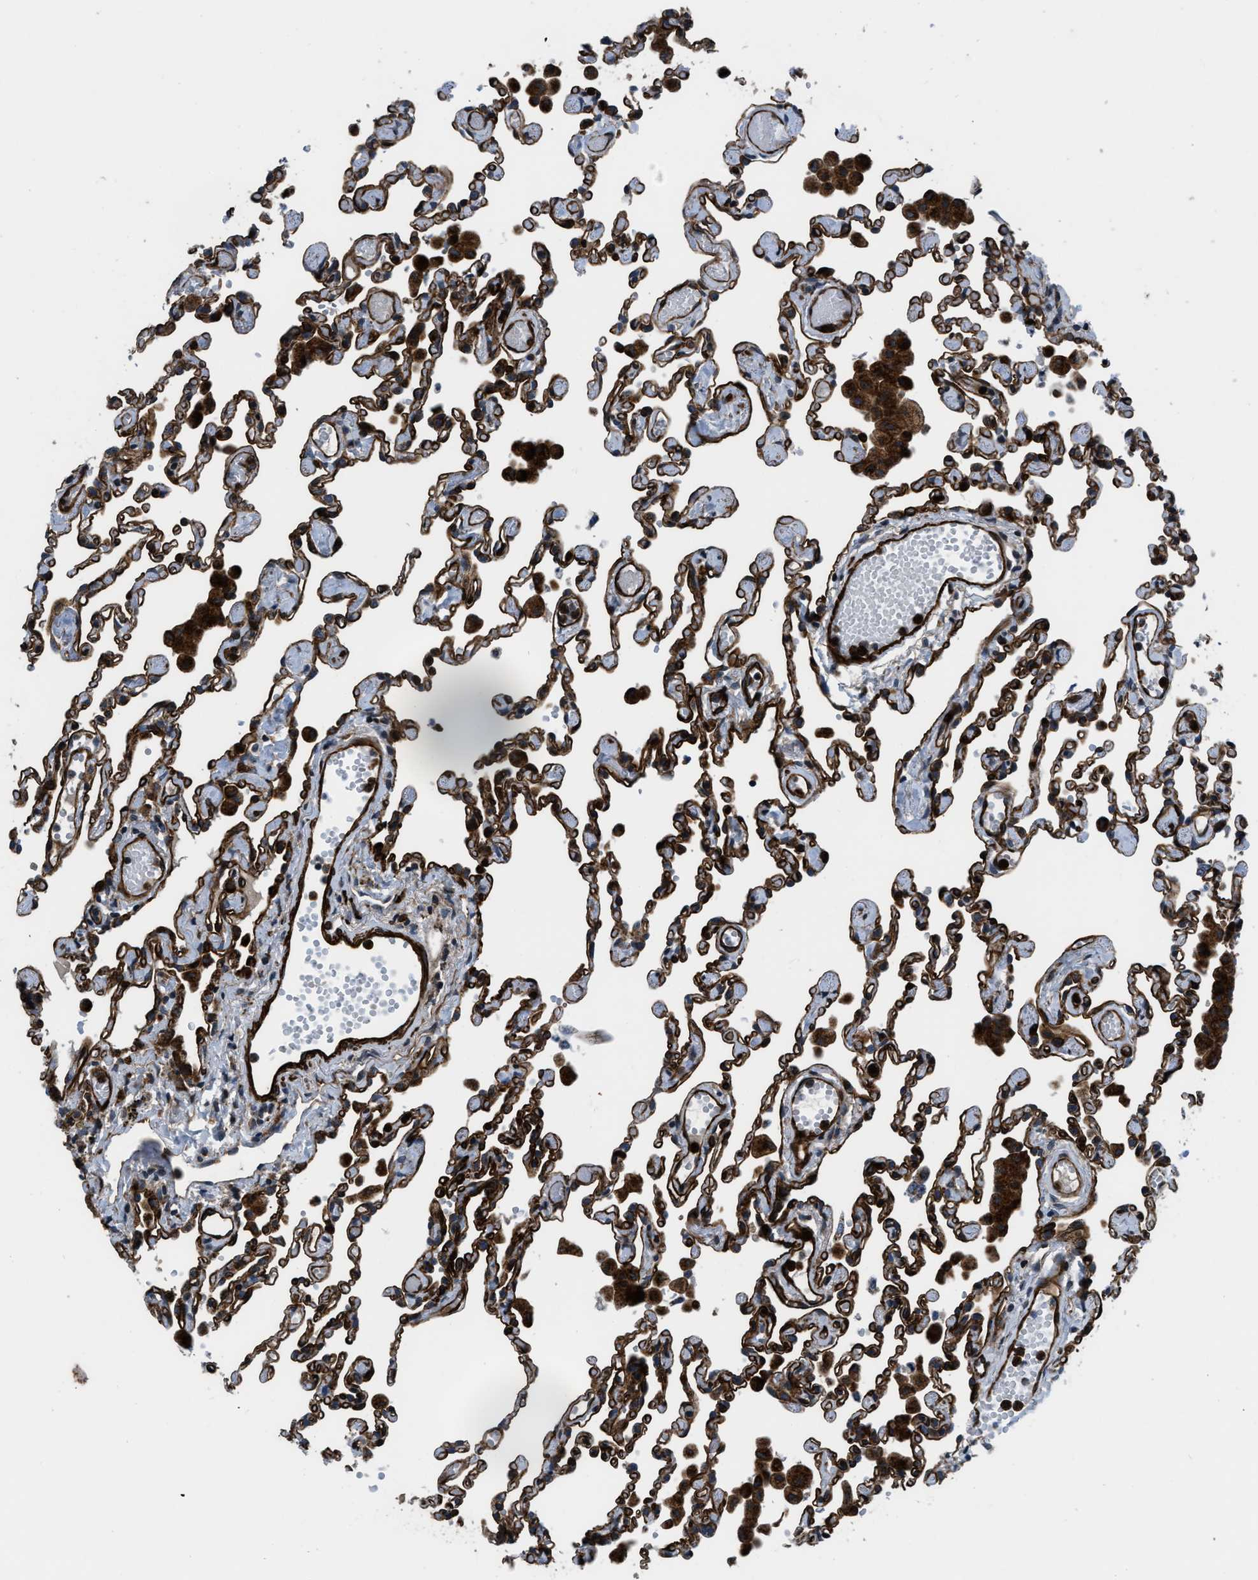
{"staining": {"intensity": "strong", "quantity": ">75%", "location": "cytoplasmic/membranous"}, "tissue": "lung", "cell_type": "Alveolar cells", "image_type": "normal", "snomed": [{"axis": "morphology", "description": "Normal tissue, NOS"}, {"axis": "topography", "description": "Bronchus"}, {"axis": "topography", "description": "Lung"}], "caption": "This micrograph demonstrates benign lung stained with IHC to label a protein in brown. The cytoplasmic/membranous of alveolar cells show strong positivity for the protein. Nuclei are counter-stained blue.", "gene": "GSDME", "patient": {"sex": "female", "age": 49}}